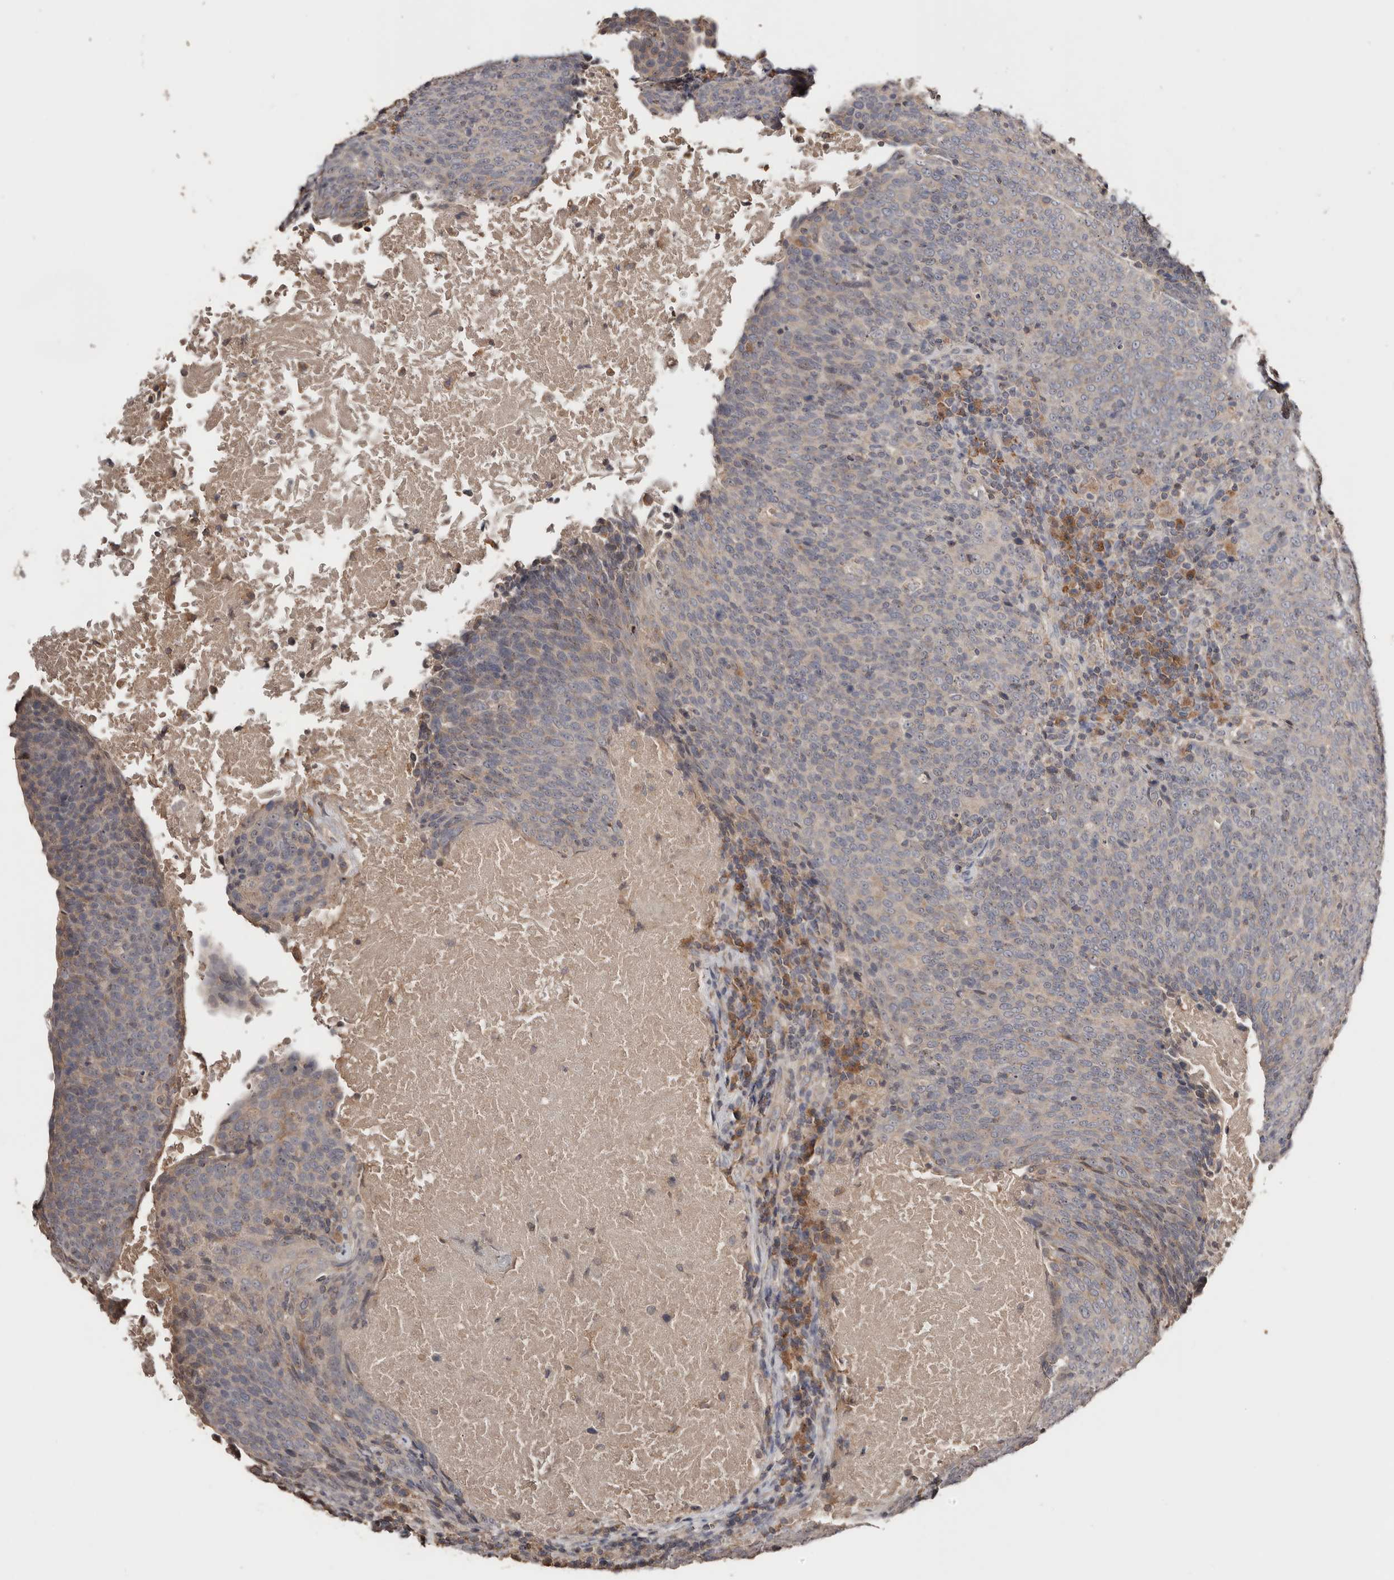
{"staining": {"intensity": "negative", "quantity": "none", "location": "none"}, "tissue": "head and neck cancer", "cell_type": "Tumor cells", "image_type": "cancer", "snomed": [{"axis": "morphology", "description": "Squamous cell carcinoma, NOS"}, {"axis": "morphology", "description": "Squamous cell carcinoma, metastatic, NOS"}, {"axis": "topography", "description": "Lymph node"}, {"axis": "topography", "description": "Head-Neck"}], "caption": "IHC image of neoplastic tissue: human head and neck metastatic squamous cell carcinoma stained with DAB shows no significant protein staining in tumor cells. The staining was performed using DAB to visualize the protein expression in brown, while the nuclei were stained in blue with hematoxylin (Magnification: 20x).", "gene": "SLC39A2", "patient": {"sex": "male", "age": 62}}